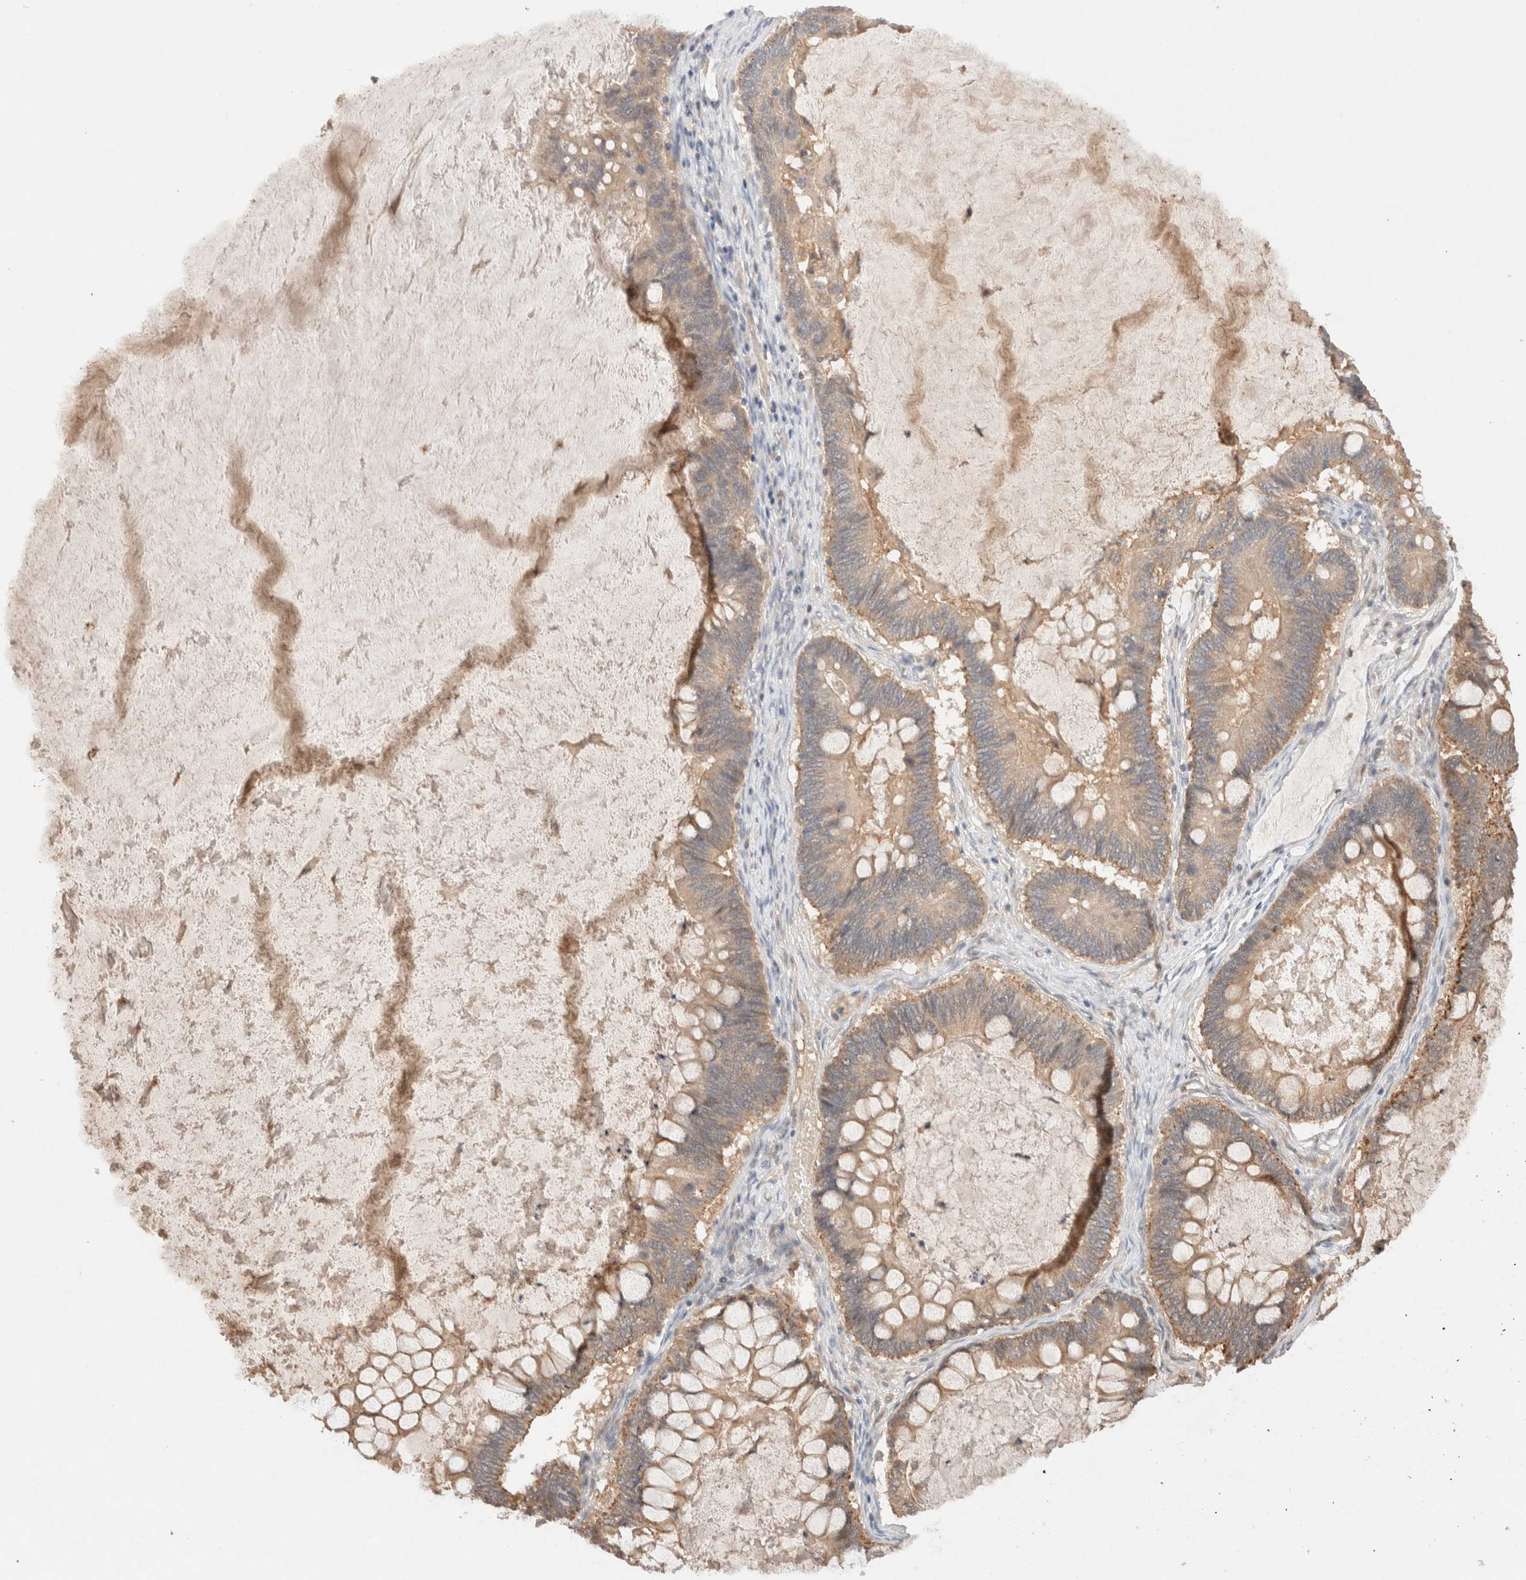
{"staining": {"intensity": "moderate", "quantity": ">75%", "location": "cytoplasmic/membranous"}, "tissue": "ovarian cancer", "cell_type": "Tumor cells", "image_type": "cancer", "snomed": [{"axis": "morphology", "description": "Cystadenocarcinoma, mucinous, NOS"}, {"axis": "topography", "description": "Ovary"}], "caption": "Human ovarian mucinous cystadenocarcinoma stained with a protein marker displays moderate staining in tumor cells.", "gene": "KLHL20", "patient": {"sex": "female", "age": 61}}